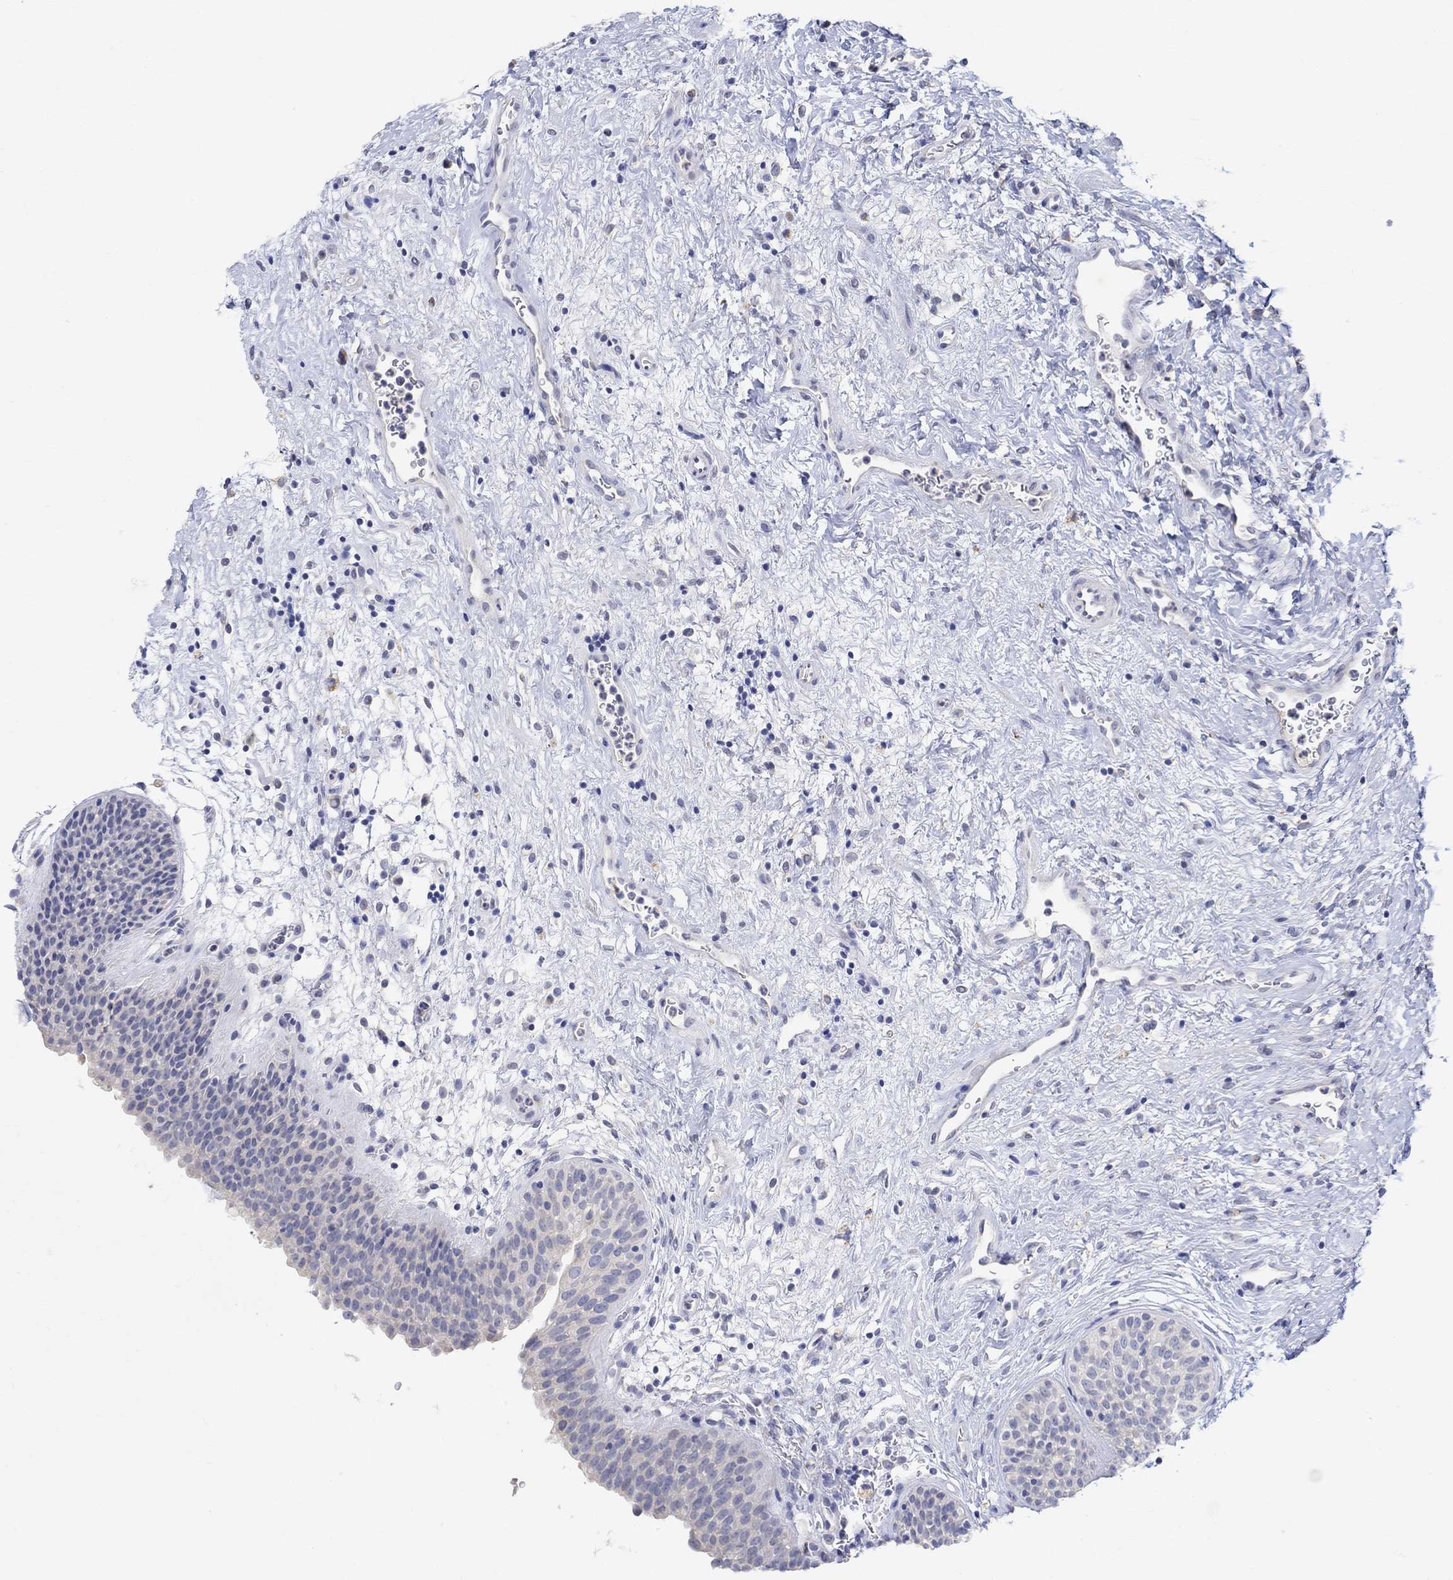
{"staining": {"intensity": "negative", "quantity": "none", "location": "none"}, "tissue": "urinary bladder", "cell_type": "Urothelial cells", "image_type": "normal", "snomed": [{"axis": "morphology", "description": "Normal tissue, NOS"}, {"axis": "topography", "description": "Urinary bladder"}], "caption": "A photomicrograph of urinary bladder stained for a protein shows no brown staining in urothelial cells. The staining is performed using DAB (3,3'-diaminobenzidine) brown chromogen with nuclei counter-stained in using hematoxylin.", "gene": "FNDC5", "patient": {"sex": "male", "age": 37}}